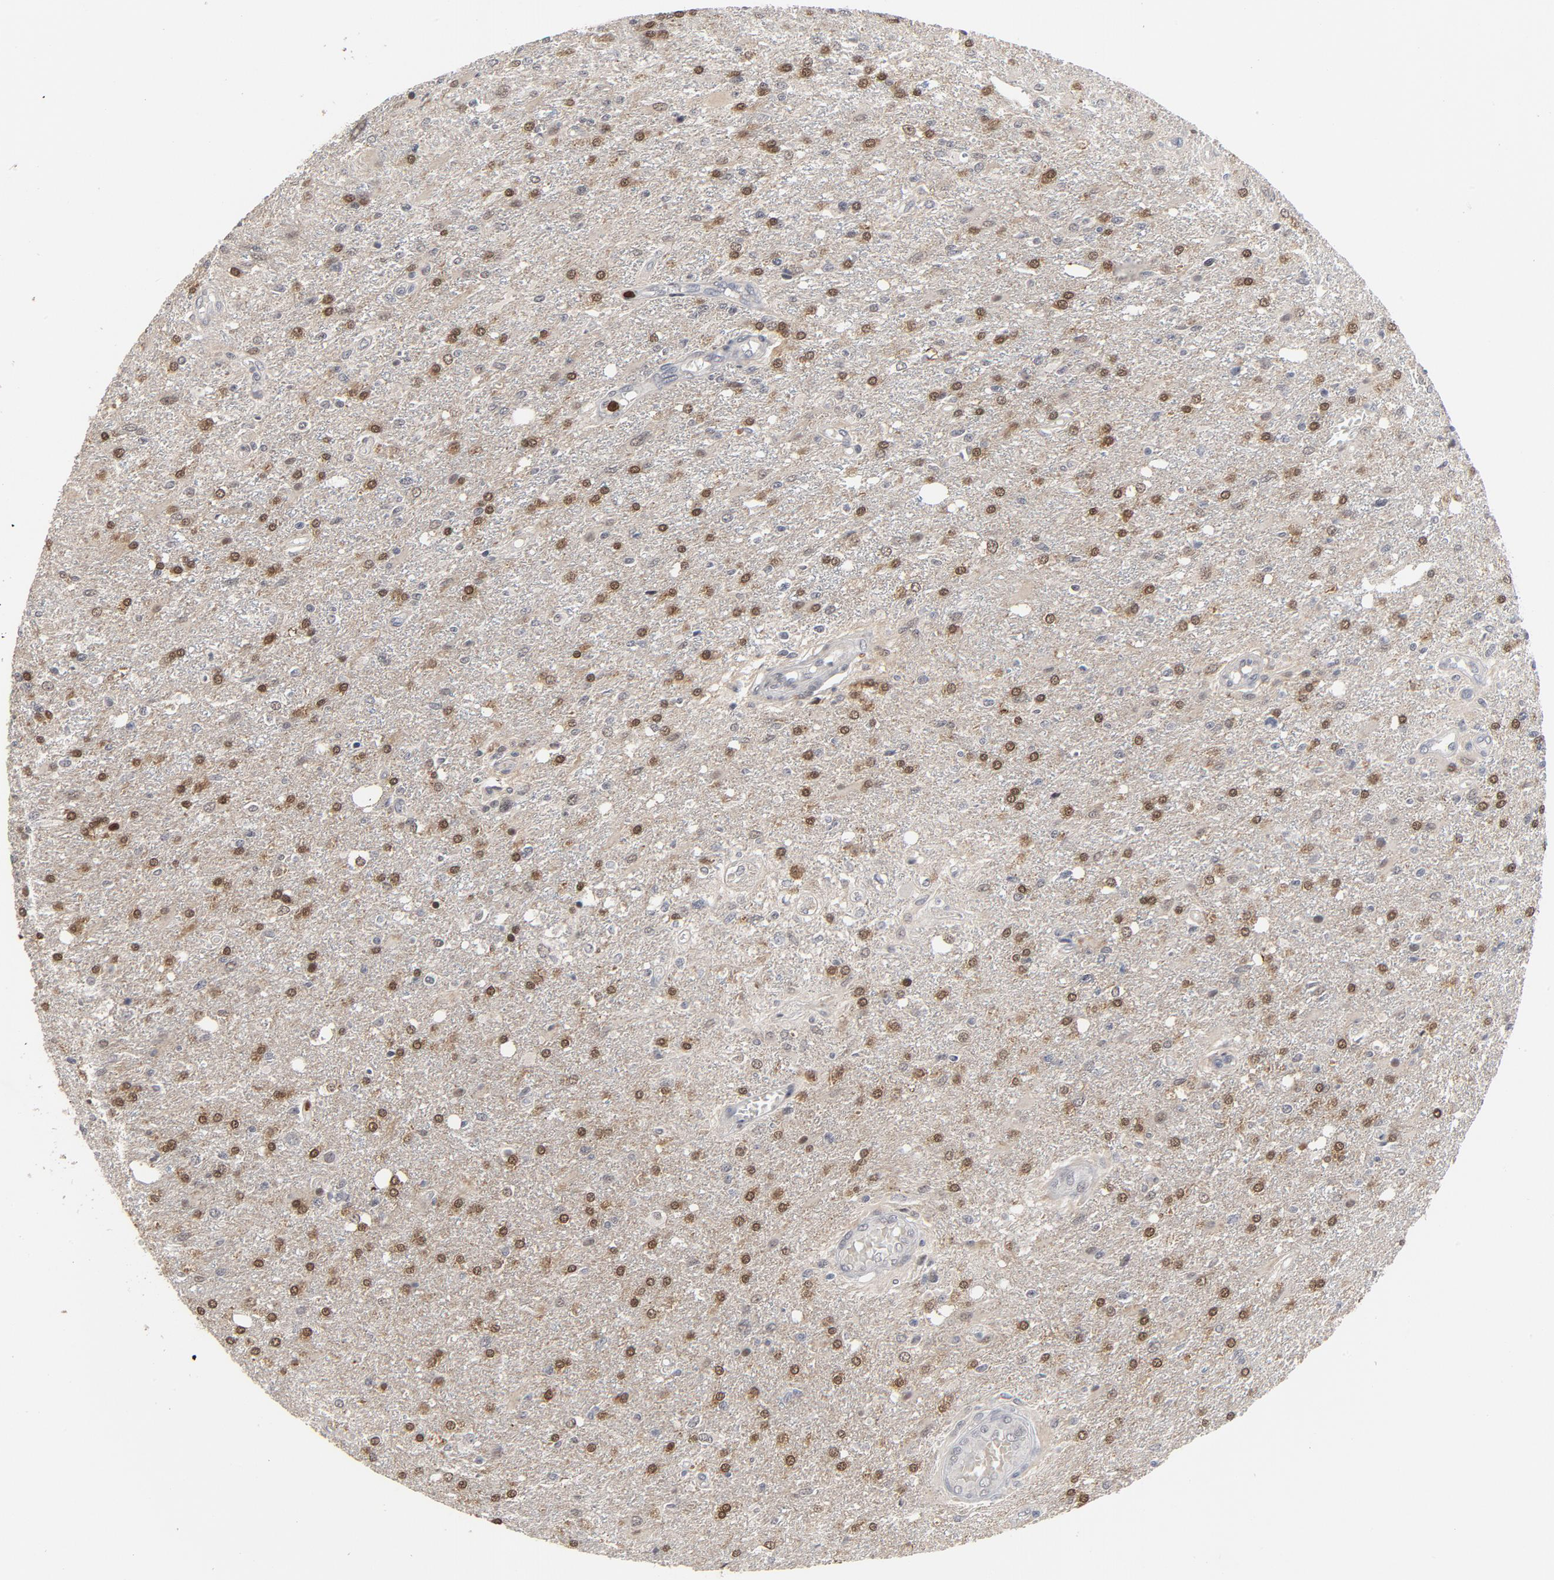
{"staining": {"intensity": "moderate", "quantity": "25%-75%", "location": "nuclear"}, "tissue": "glioma", "cell_type": "Tumor cells", "image_type": "cancer", "snomed": [{"axis": "morphology", "description": "Glioma, malignant, High grade"}, {"axis": "topography", "description": "Cerebral cortex"}], "caption": "Immunohistochemical staining of glioma displays medium levels of moderate nuclear protein positivity in about 25%-75% of tumor cells.", "gene": "RTL5", "patient": {"sex": "male", "age": 76}}